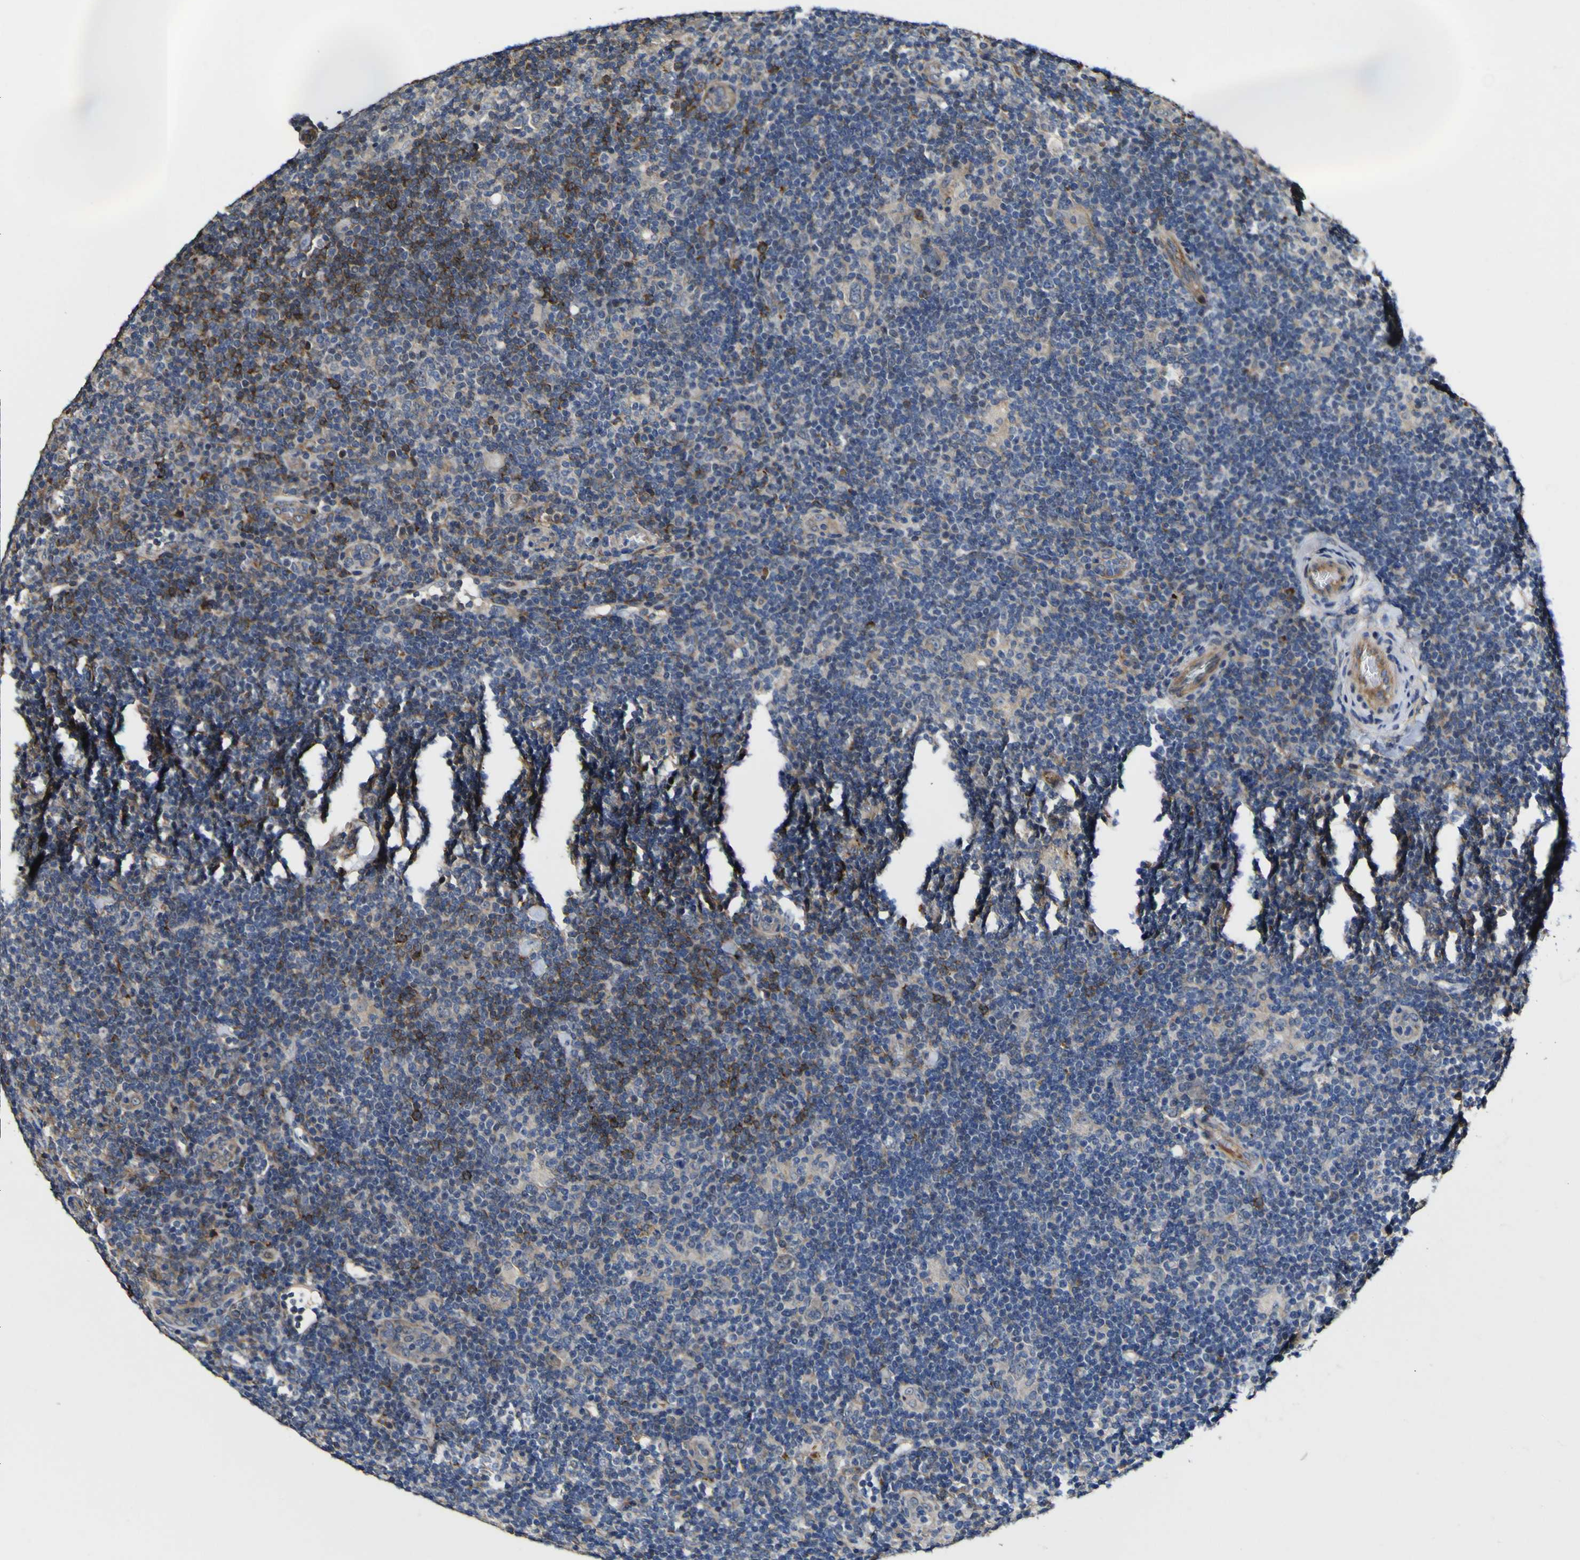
{"staining": {"intensity": "weak", "quantity": ">75%", "location": "cytoplasmic/membranous"}, "tissue": "lymphoma", "cell_type": "Tumor cells", "image_type": "cancer", "snomed": [{"axis": "morphology", "description": "Hodgkin's disease, NOS"}, {"axis": "topography", "description": "Lymph node"}], "caption": "This histopathology image displays IHC staining of human Hodgkin's disease, with low weak cytoplasmic/membranous positivity in about >75% of tumor cells.", "gene": "CCL2", "patient": {"sex": "female", "age": 57}}